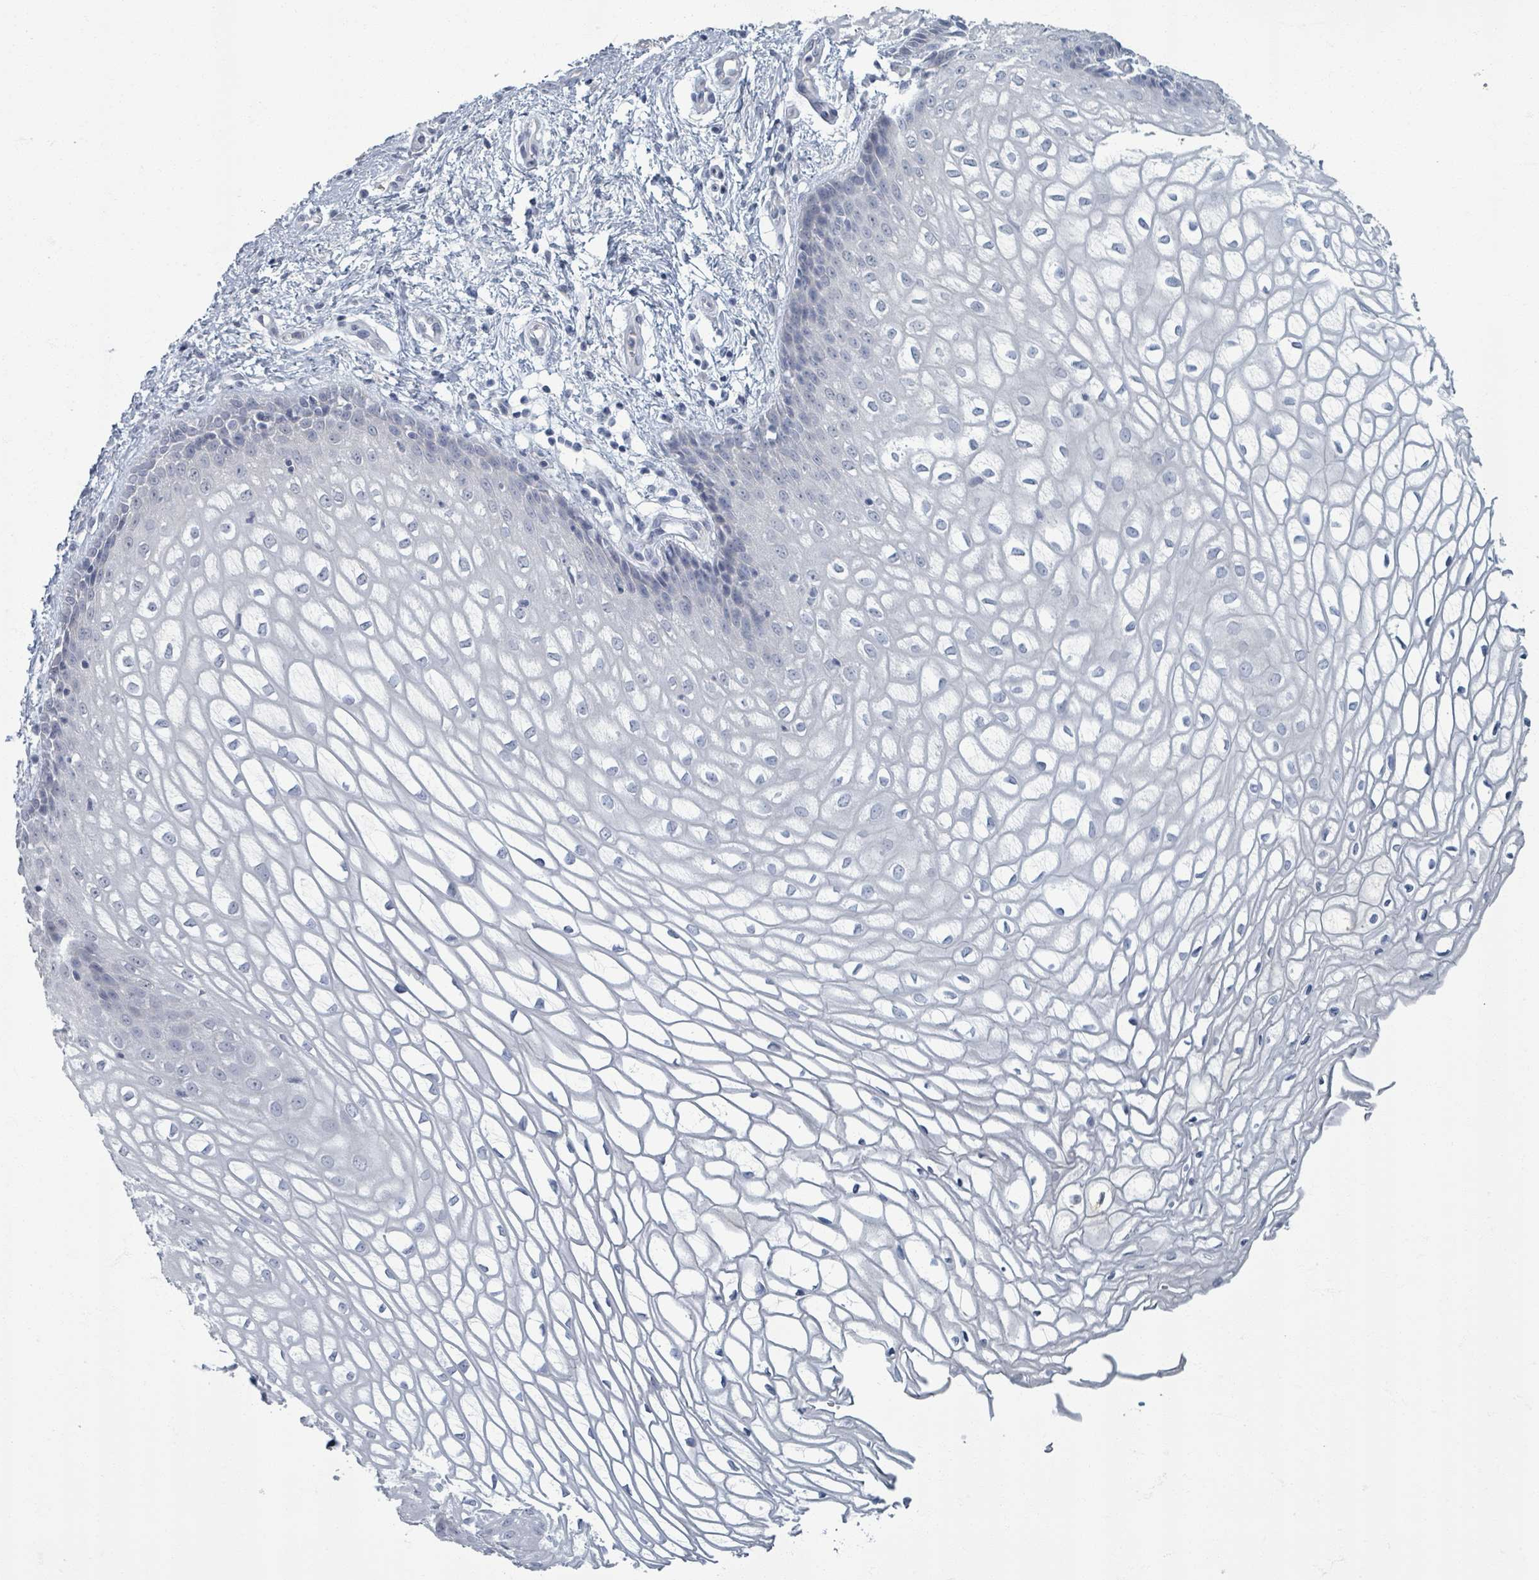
{"staining": {"intensity": "negative", "quantity": "none", "location": "none"}, "tissue": "vagina", "cell_type": "Squamous epithelial cells", "image_type": "normal", "snomed": [{"axis": "morphology", "description": "Normal tissue, NOS"}, {"axis": "topography", "description": "Vagina"}], "caption": "Protein analysis of benign vagina displays no significant positivity in squamous epithelial cells.", "gene": "WNT11", "patient": {"sex": "female", "age": 34}}